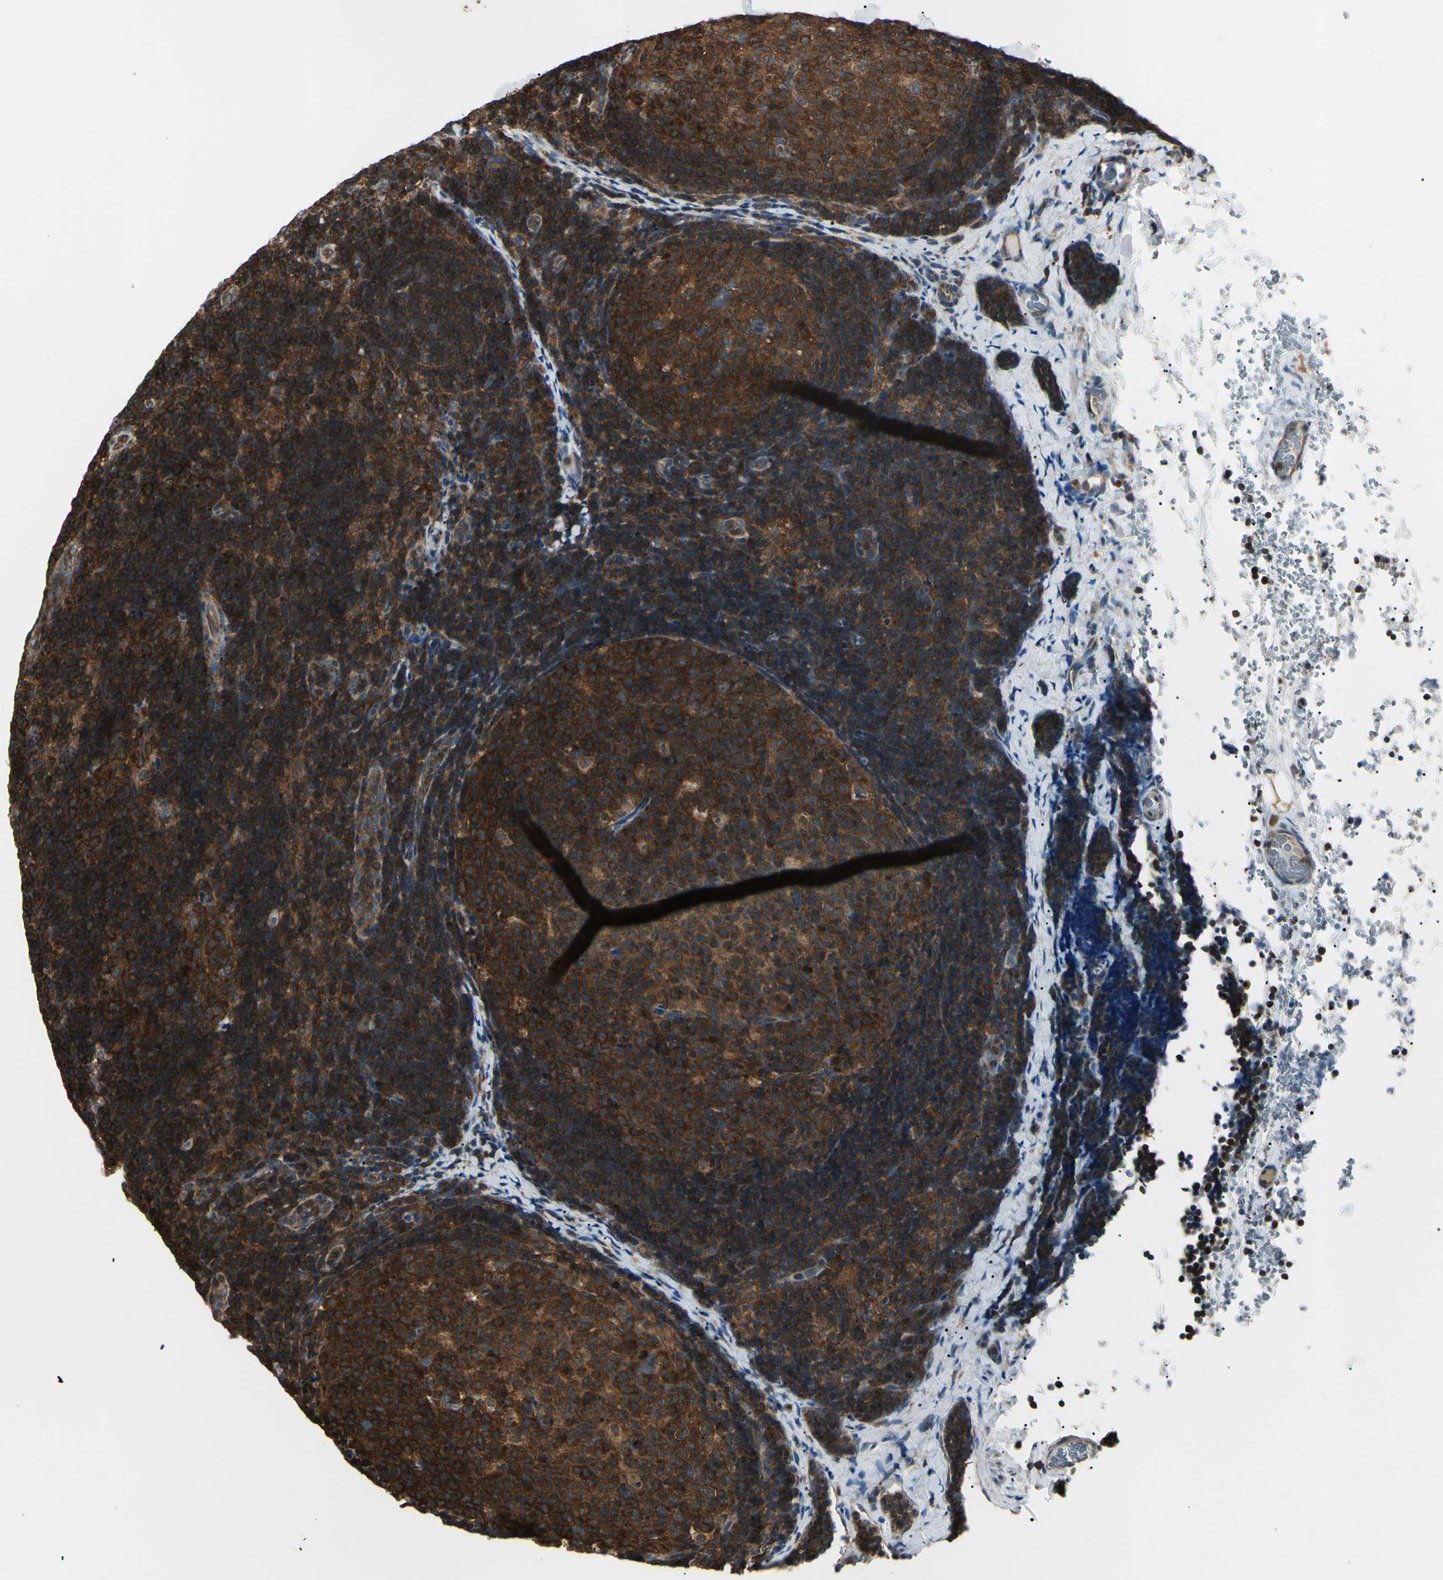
{"staining": {"intensity": "strong", "quantity": ">75%", "location": "cytoplasmic/membranous"}, "tissue": "lymph node", "cell_type": "Germinal center cells", "image_type": "normal", "snomed": [{"axis": "morphology", "description": "Normal tissue, NOS"}, {"axis": "topography", "description": "Lymph node"}], "caption": "Protein staining of unremarkable lymph node reveals strong cytoplasmic/membranous positivity in approximately >75% of germinal center cells.", "gene": "MAPRE1", "patient": {"sex": "female", "age": 14}}